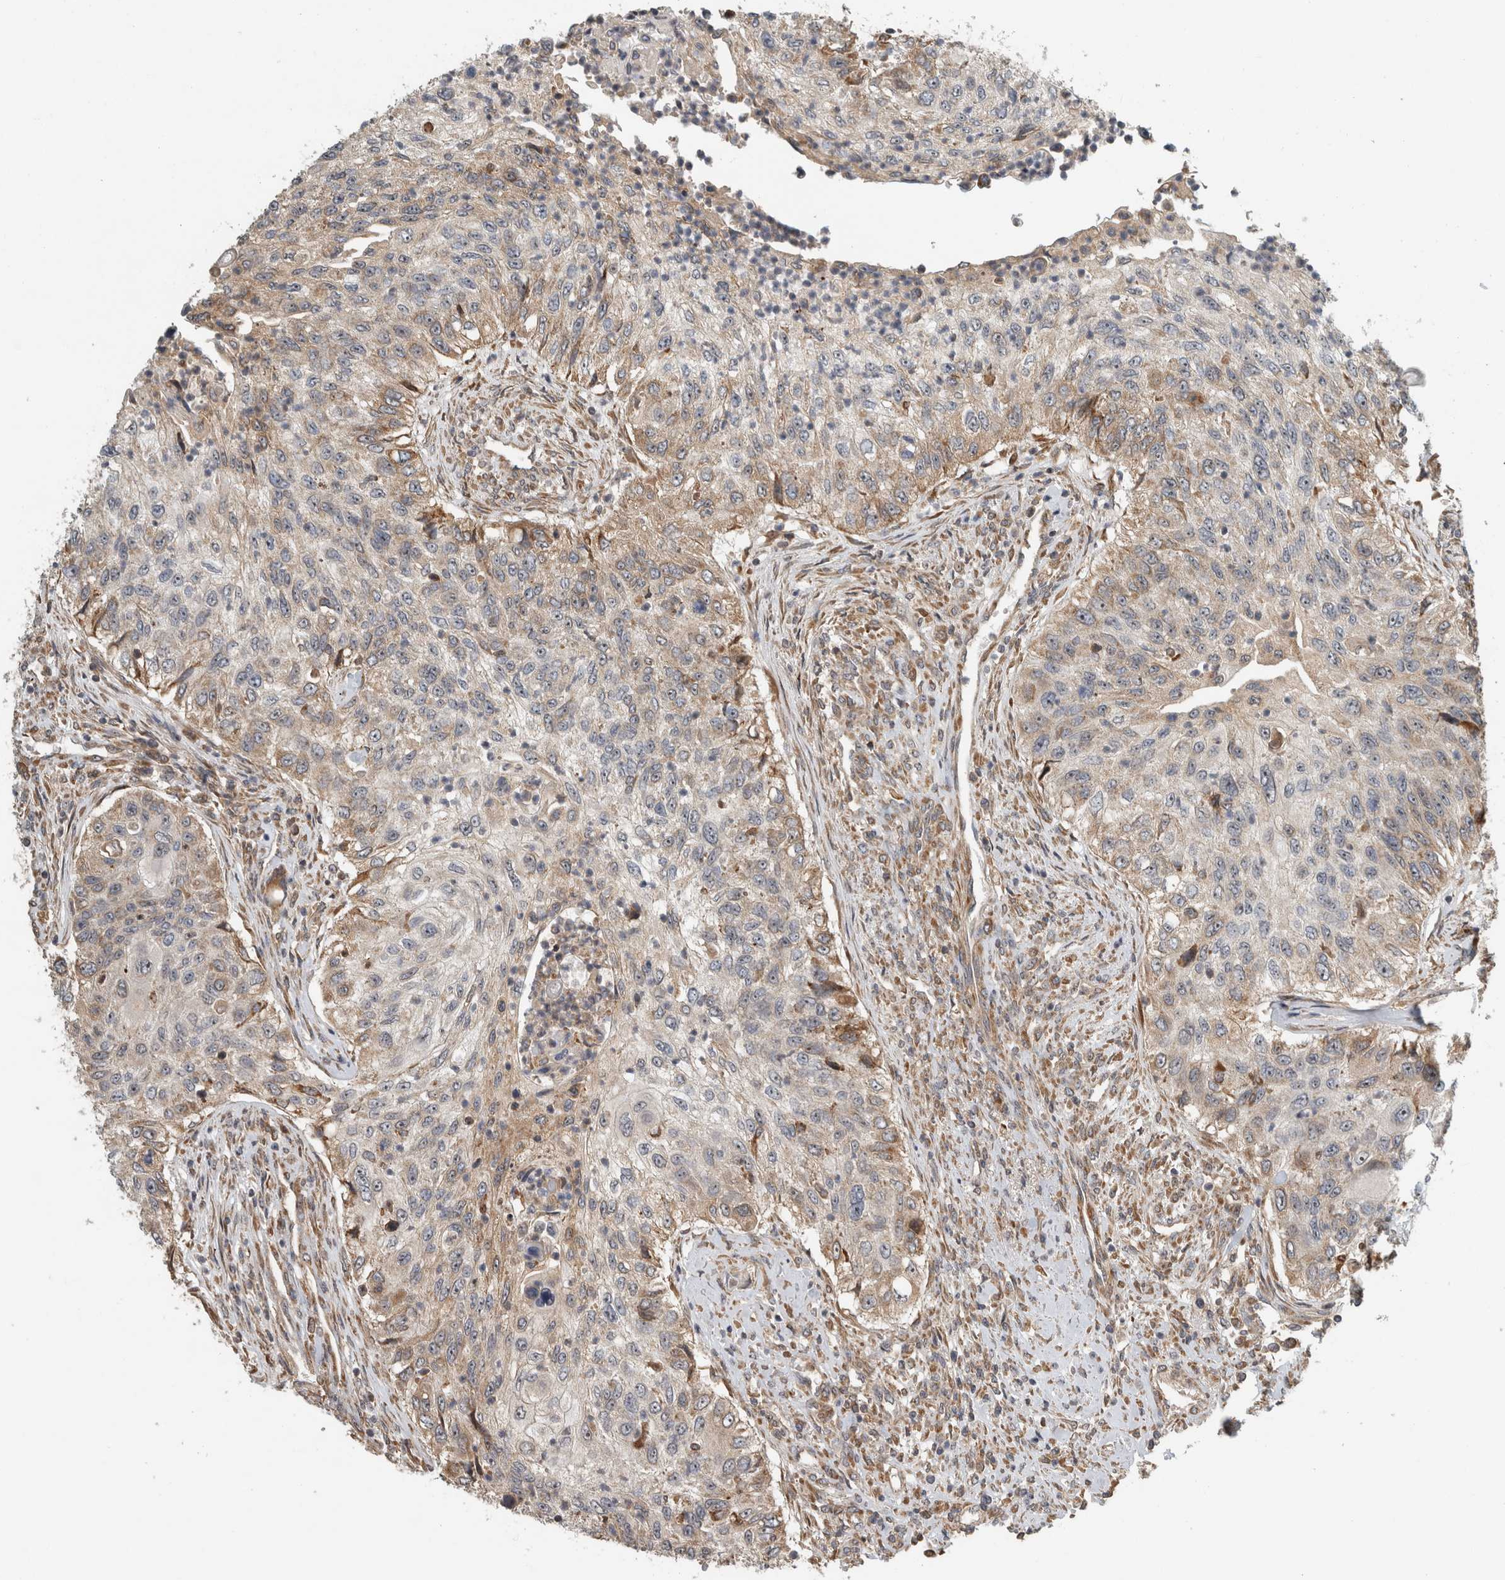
{"staining": {"intensity": "moderate", "quantity": "<25%", "location": "cytoplasmic/membranous"}, "tissue": "urothelial cancer", "cell_type": "Tumor cells", "image_type": "cancer", "snomed": [{"axis": "morphology", "description": "Urothelial carcinoma, High grade"}, {"axis": "topography", "description": "Urinary bladder"}], "caption": "DAB immunohistochemical staining of urothelial cancer shows moderate cytoplasmic/membranous protein expression in approximately <25% of tumor cells. (DAB IHC, brown staining for protein, blue staining for nuclei).", "gene": "GPR137B", "patient": {"sex": "female", "age": 60}}